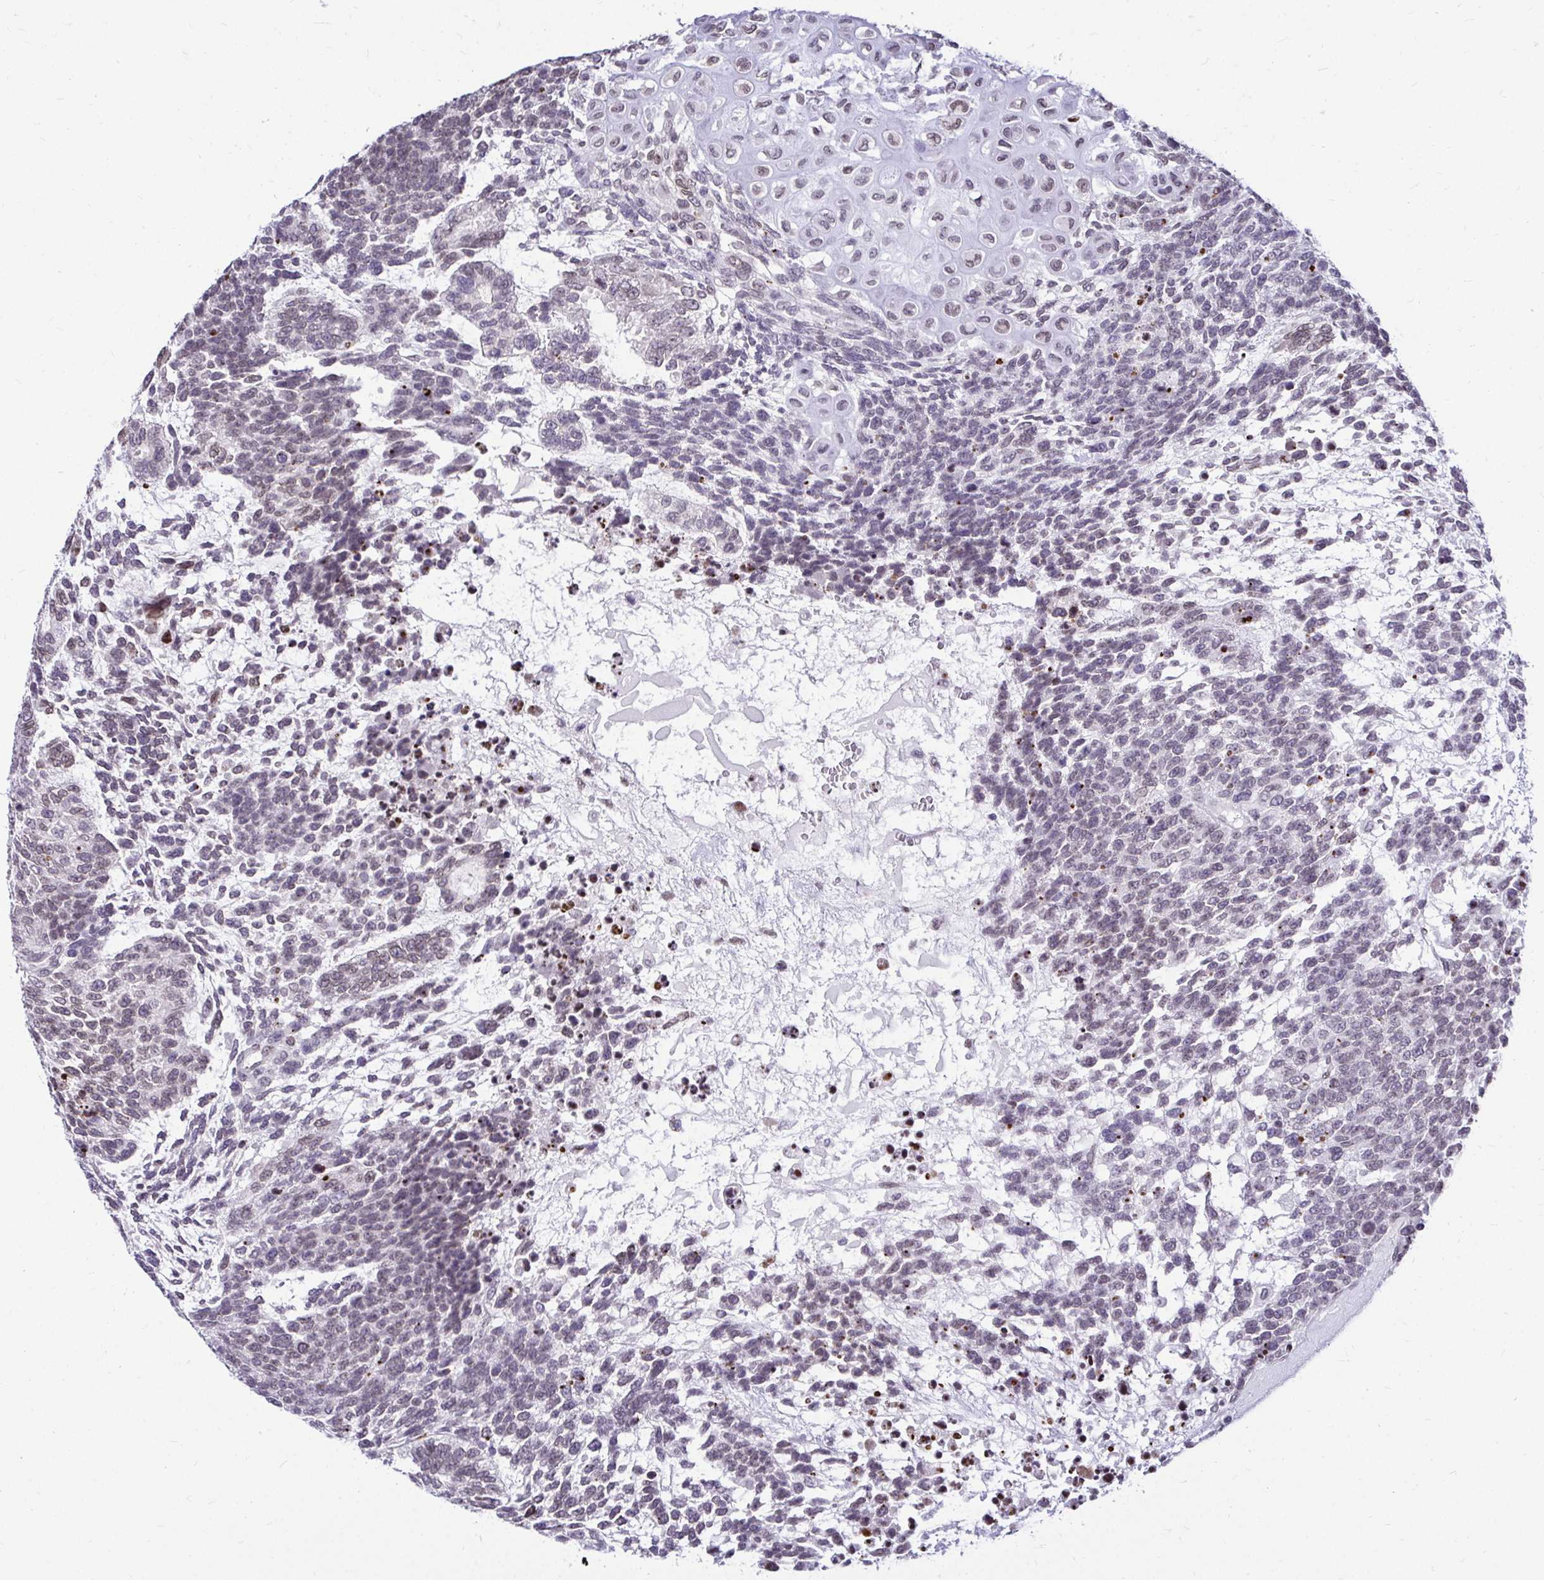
{"staining": {"intensity": "negative", "quantity": "none", "location": "none"}, "tissue": "testis cancer", "cell_type": "Tumor cells", "image_type": "cancer", "snomed": [{"axis": "morphology", "description": "Carcinoma, Embryonal, NOS"}, {"axis": "topography", "description": "Testis"}], "caption": "DAB (3,3'-diaminobenzidine) immunohistochemical staining of human testis cancer reveals no significant positivity in tumor cells.", "gene": "BANF1", "patient": {"sex": "male", "age": 23}}